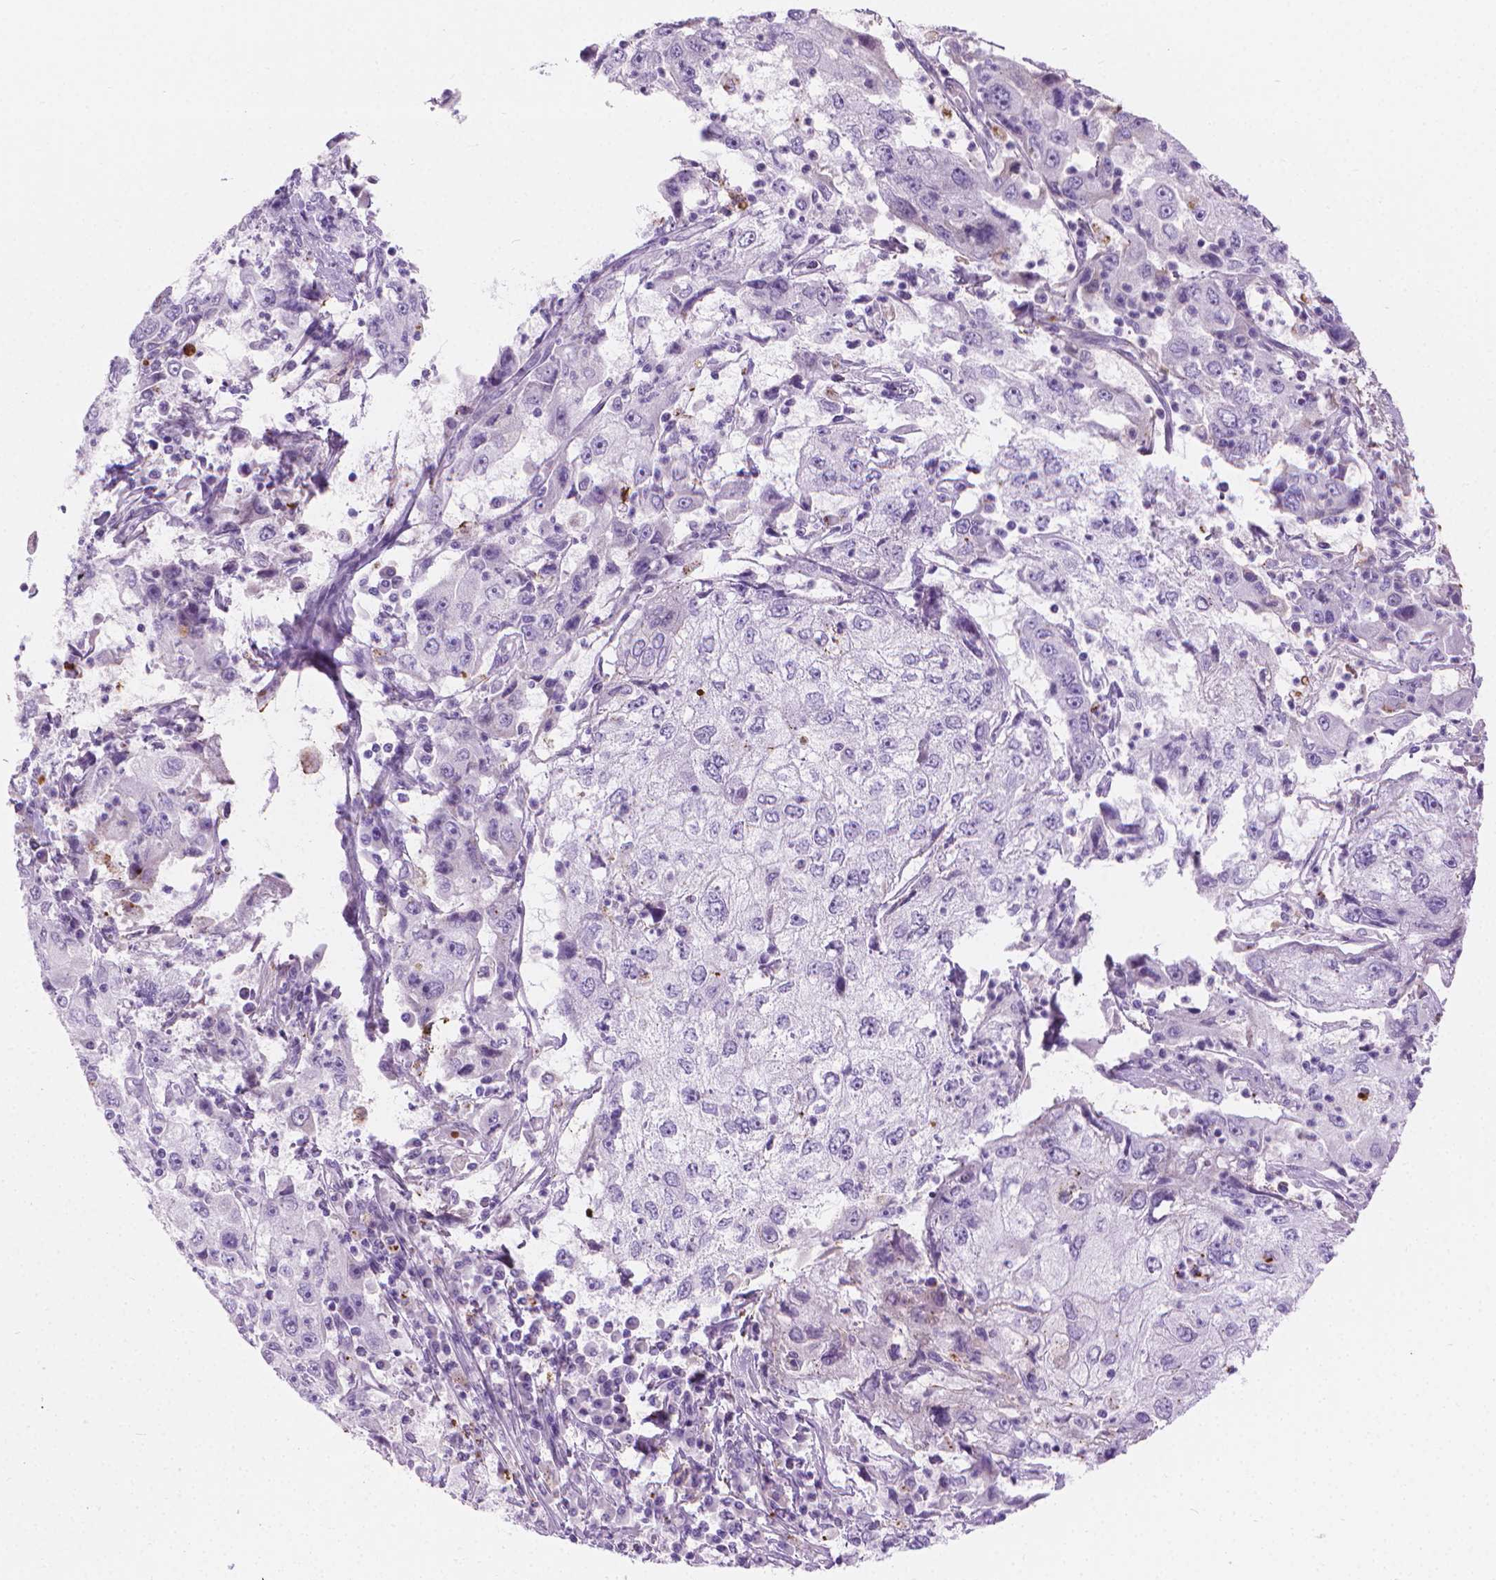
{"staining": {"intensity": "negative", "quantity": "none", "location": "none"}, "tissue": "cervical cancer", "cell_type": "Tumor cells", "image_type": "cancer", "snomed": [{"axis": "morphology", "description": "Squamous cell carcinoma, NOS"}, {"axis": "topography", "description": "Cervix"}], "caption": "IHC of human squamous cell carcinoma (cervical) exhibits no expression in tumor cells.", "gene": "CFAP52", "patient": {"sex": "female", "age": 36}}